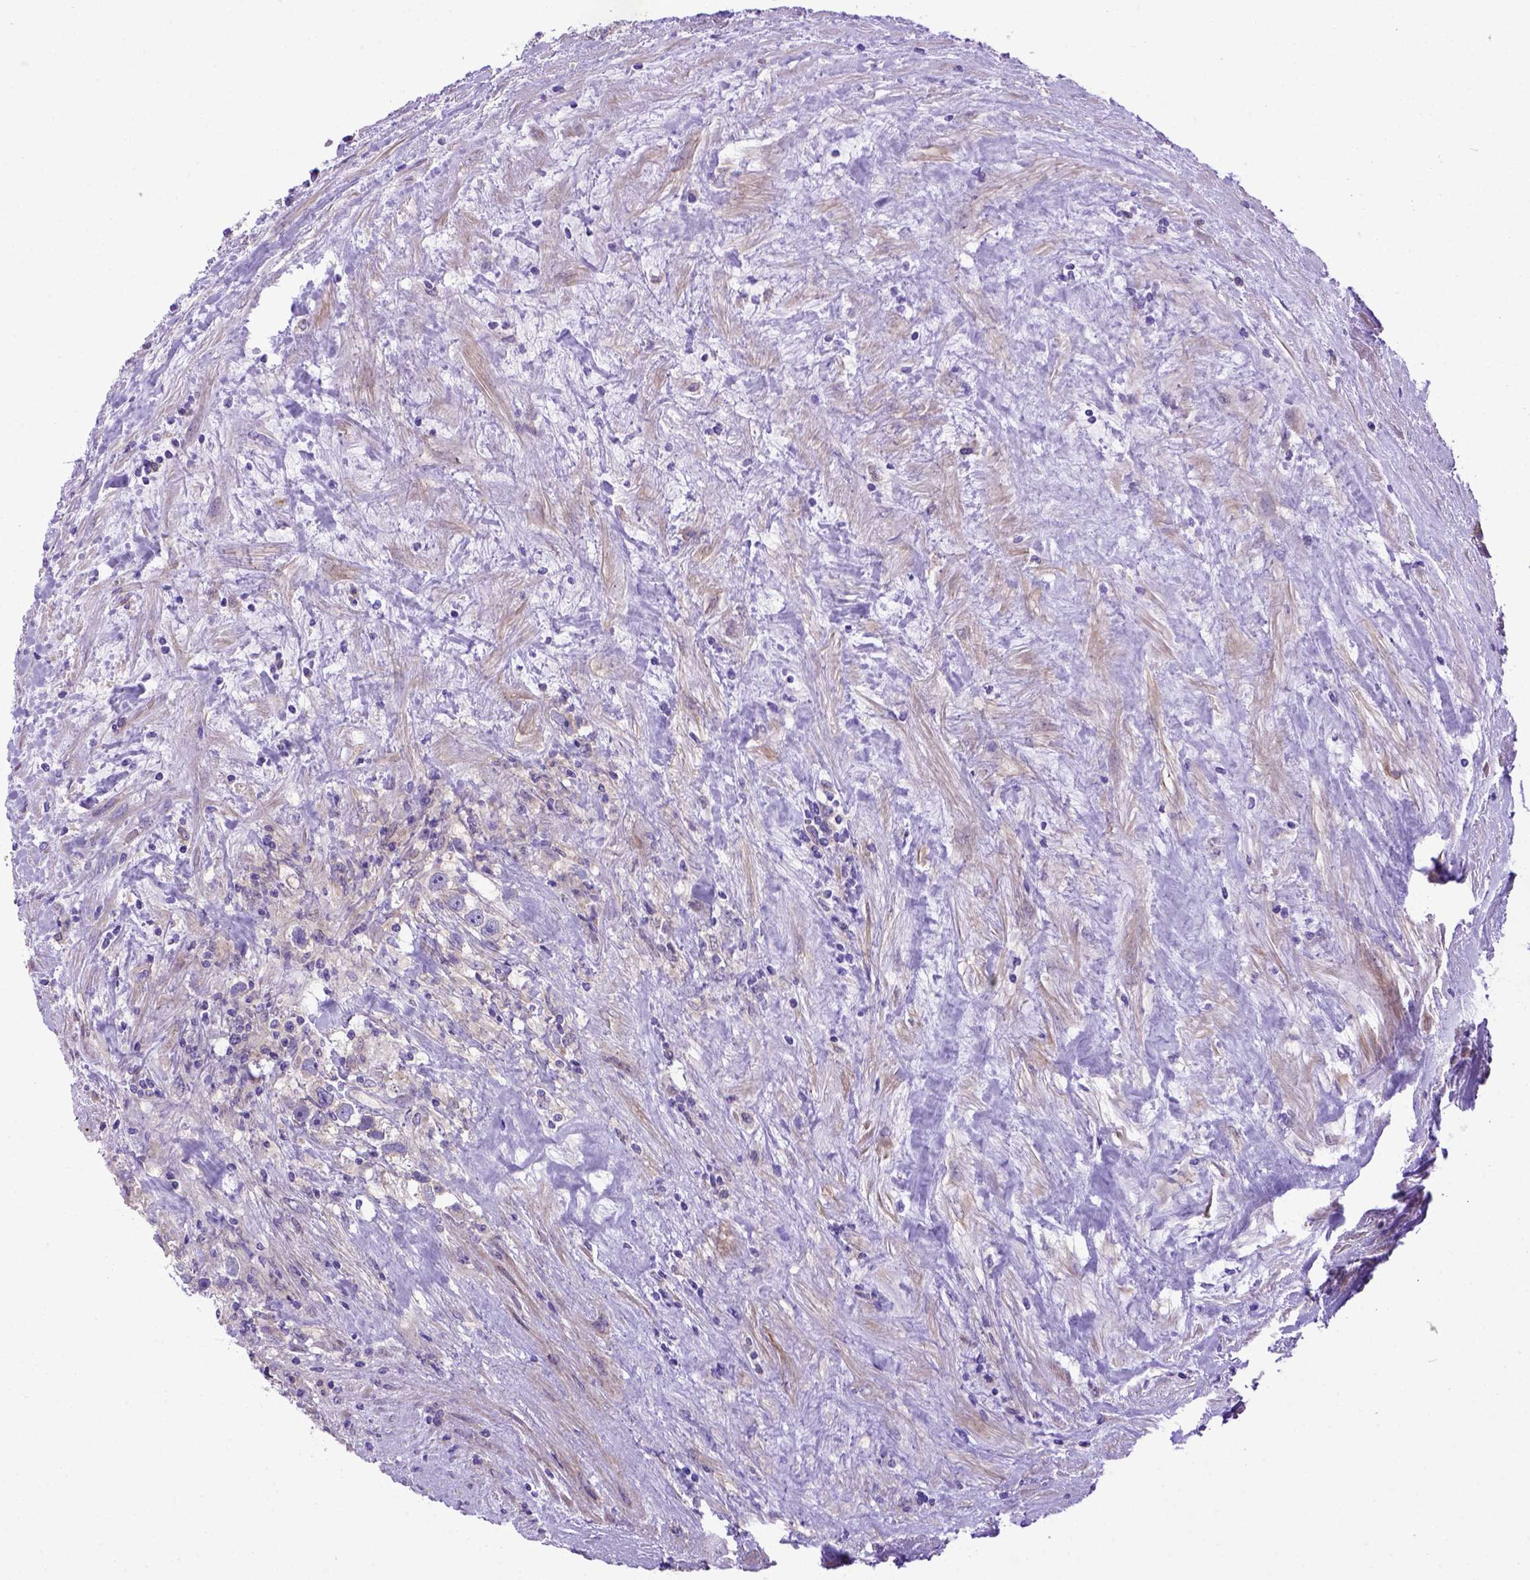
{"staining": {"intensity": "negative", "quantity": "none", "location": "none"}, "tissue": "testis cancer", "cell_type": "Tumor cells", "image_type": "cancer", "snomed": [{"axis": "morphology", "description": "Seminoma, NOS"}, {"axis": "topography", "description": "Testis"}], "caption": "The histopathology image demonstrates no staining of tumor cells in testis cancer (seminoma). The staining is performed using DAB (3,3'-diaminobenzidine) brown chromogen with nuclei counter-stained in using hematoxylin.", "gene": "ADAM12", "patient": {"sex": "male", "age": 43}}